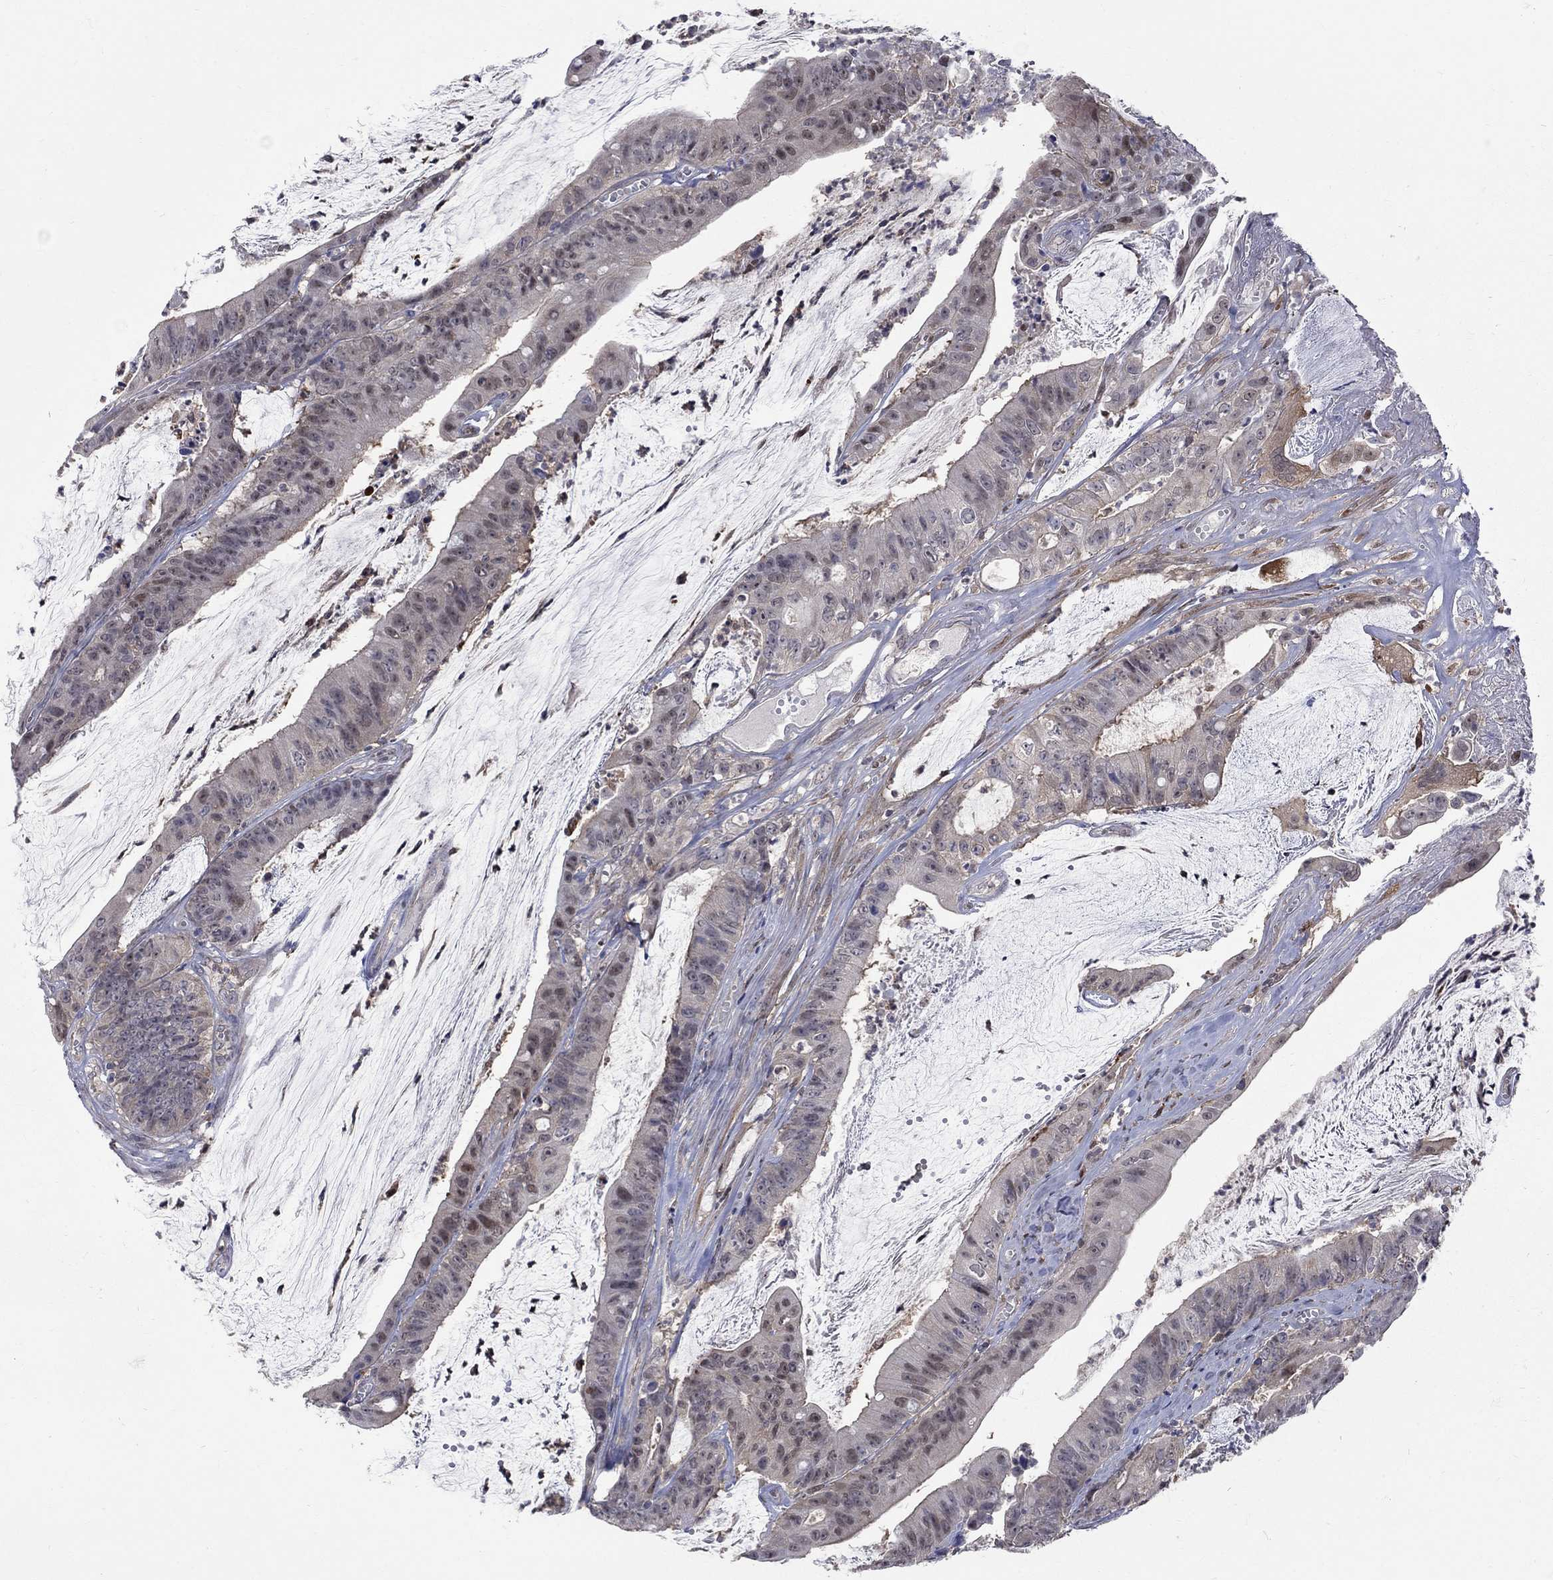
{"staining": {"intensity": "negative", "quantity": "none", "location": "none"}, "tissue": "colorectal cancer", "cell_type": "Tumor cells", "image_type": "cancer", "snomed": [{"axis": "morphology", "description": "Adenocarcinoma, NOS"}, {"axis": "topography", "description": "Colon"}], "caption": "Immunohistochemistry (IHC) of human colorectal adenocarcinoma displays no positivity in tumor cells. The staining is performed using DAB (3,3'-diaminobenzidine) brown chromogen with nuclei counter-stained in using hematoxylin.", "gene": "HKDC1", "patient": {"sex": "female", "age": 69}}